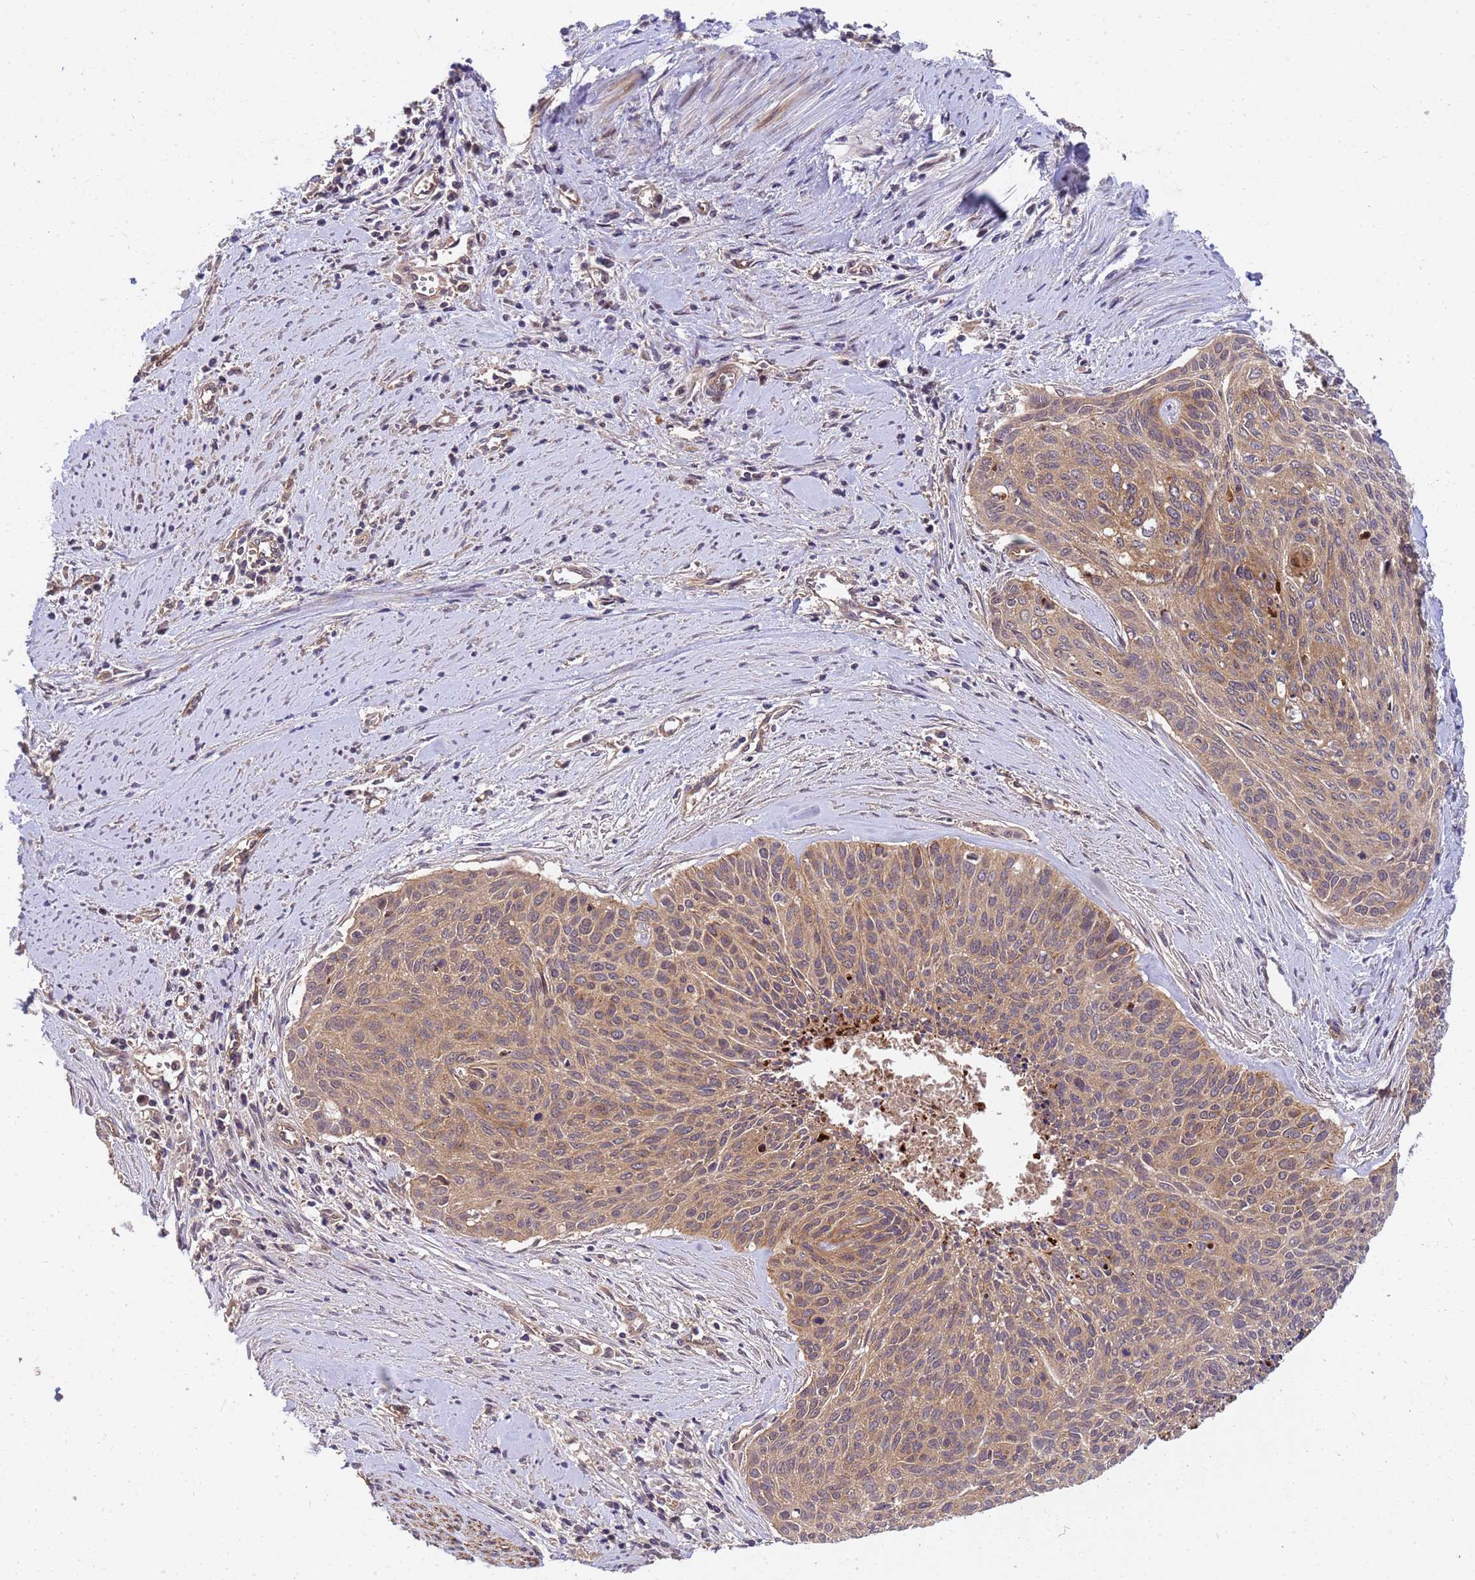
{"staining": {"intensity": "moderate", "quantity": ">75%", "location": "cytoplasmic/membranous"}, "tissue": "cervical cancer", "cell_type": "Tumor cells", "image_type": "cancer", "snomed": [{"axis": "morphology", "description": "Squamous cell carcinoma, NOS"}, {"axis": "topography", "description": "Cervix"}], "caption": "An immunohistochemistry (IHC) micrograph of neoplastic tissue is shown. Protein staining in brown labels moderate cytoplasmic/membranous positivity in cervical cancer within tumor cells.", "gene": "PPP2CB", "patient": {"sex": "female", "age": 55}}